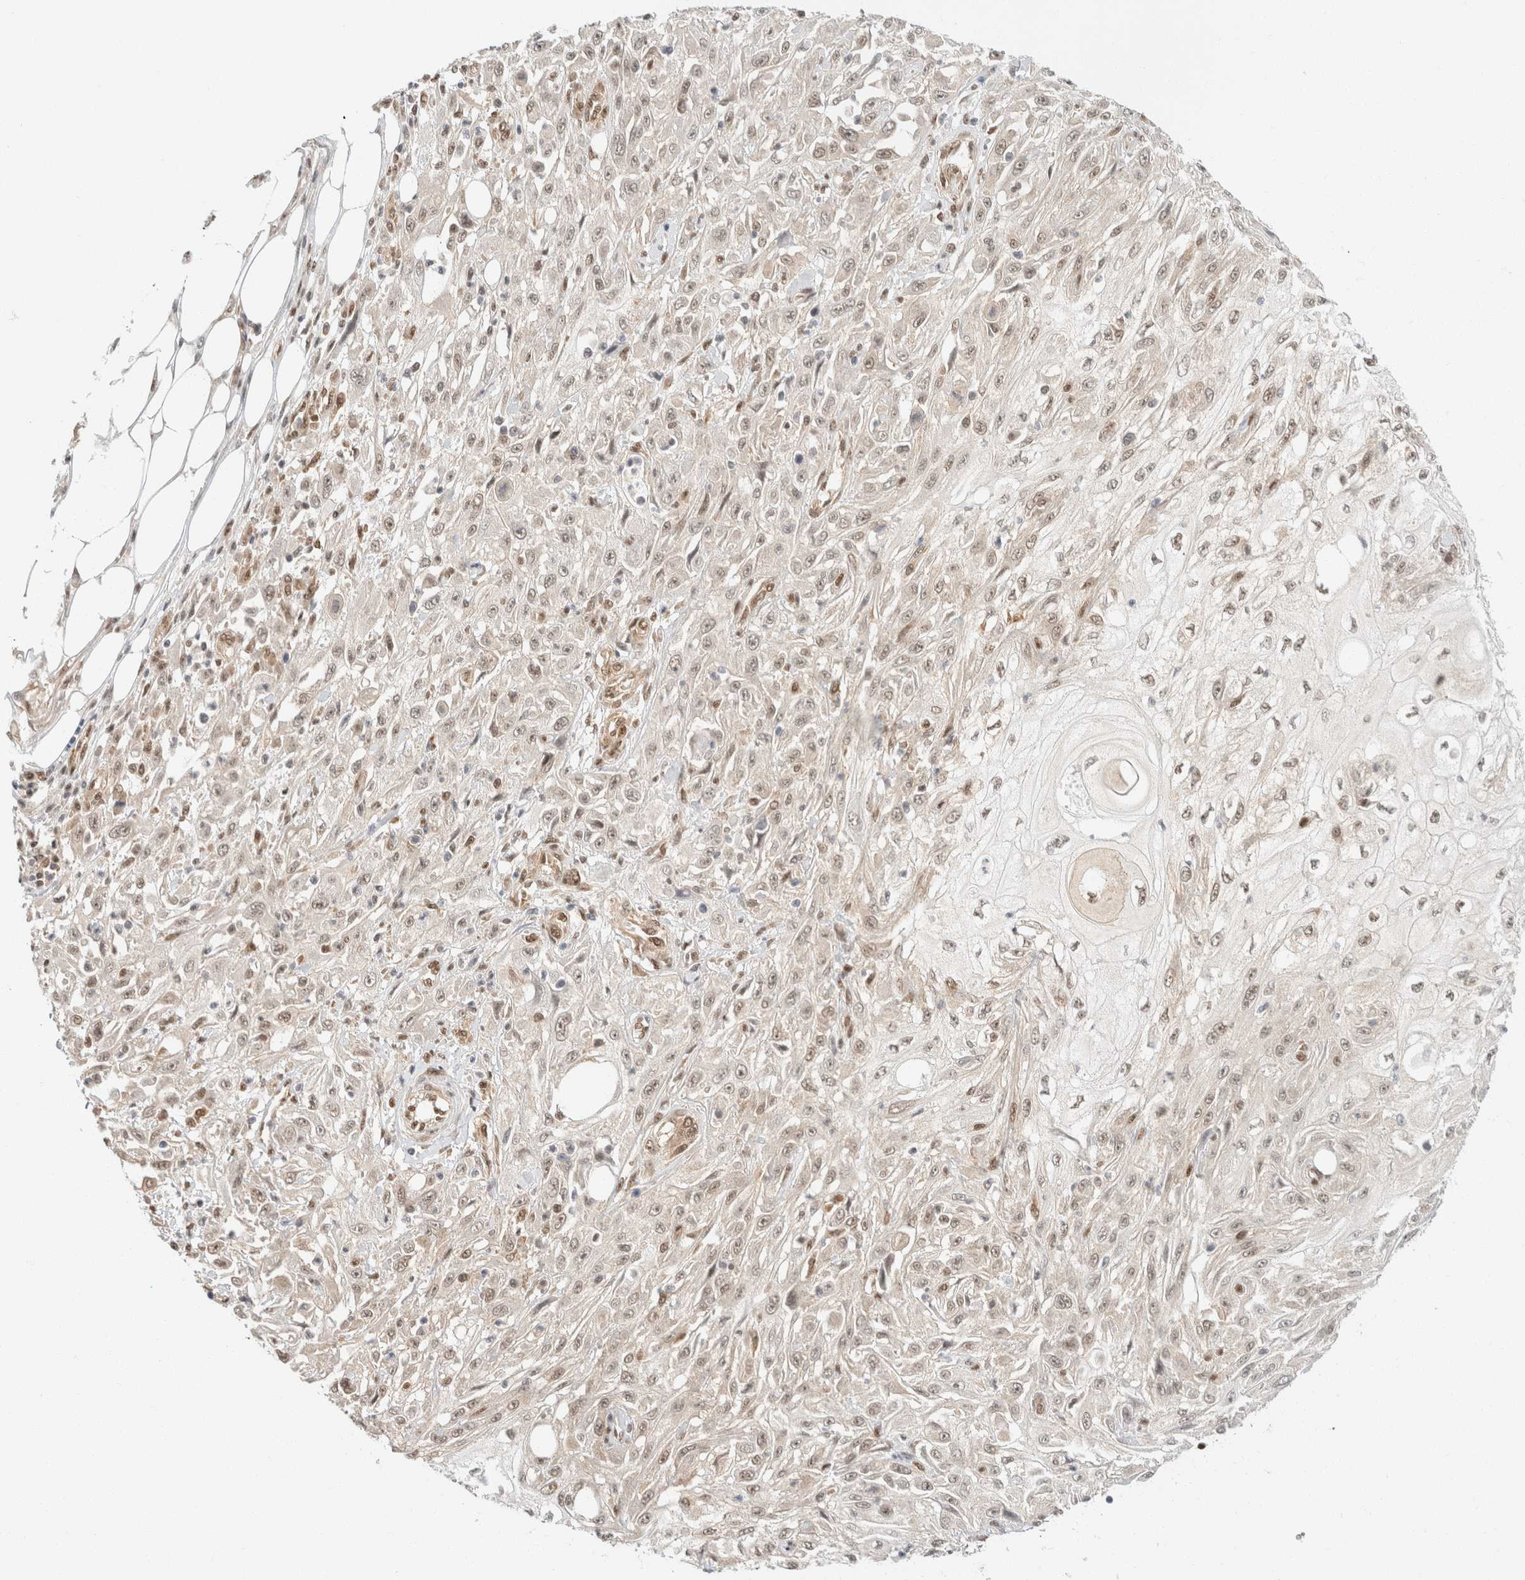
{"staining": {"intensity": "weak", "quantity": "25%-75%", "location": "nuclear"}, "tissue": "skin cancer", "cell_type": "Tumor cells", "image_type": "cancer", "snomed": [{"axis": "morphology", "description": "Squamous cell carcinoma, NOS"}, {"axis": "morphology", "description": "Squamous cell carcinoma, metastatic, NOS"}, {"axis": "topography", "description": "Skin"}, {"axis": "topography", "description": "Lymph node"}], "caption": "Immunohistochemical staining of human squamous cell carcinoma (skin) reveals low levels of weak nuclear positivity in approximately 25%-75% of tumor cells.", "gene": "ZNF768", "patient": {"sex": "male", "age": 75}}